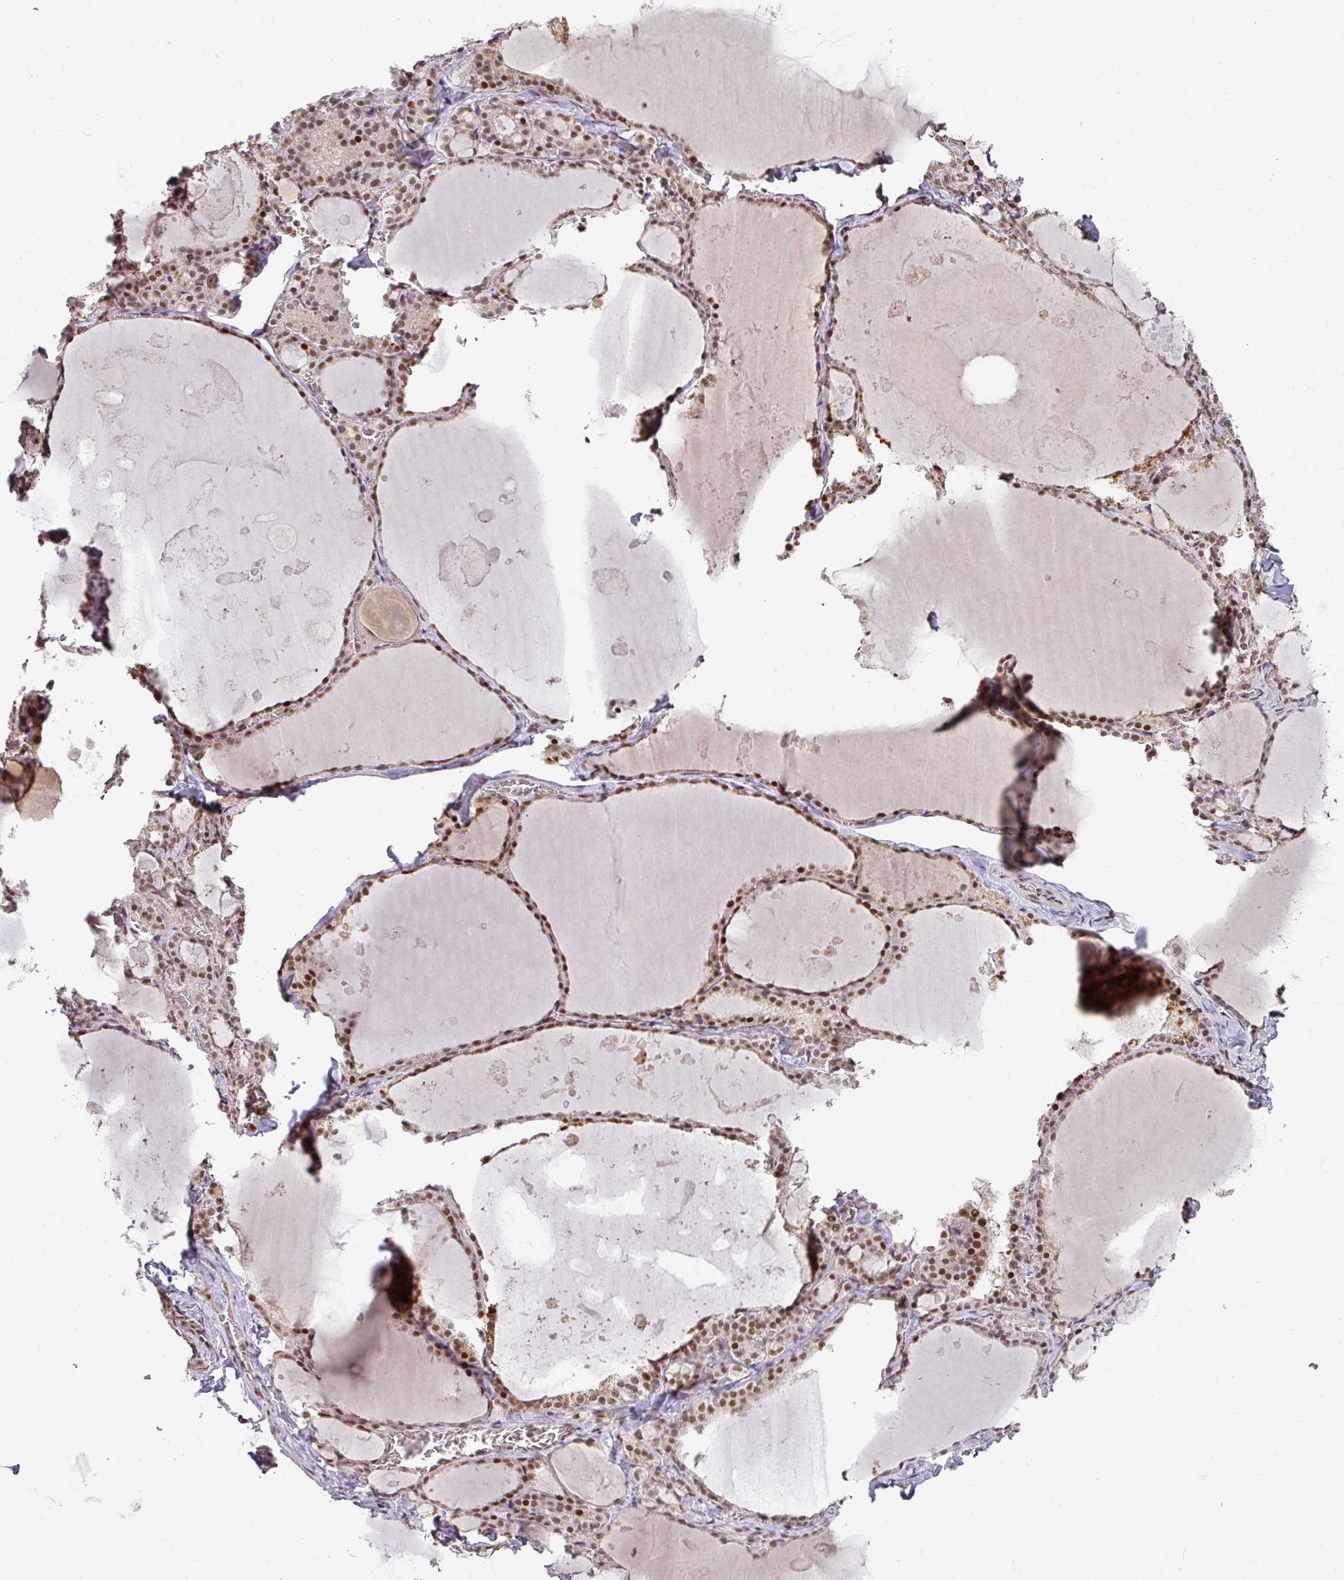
{"staining": {"intensity": "moderate", "quantity": ">75%", "location": "nuclear"}, "tissue": "thyroid gland", "cell_type": "Glandular cells", "image_type": "normal", "snomed": [{"axis": "morphology", "description": "Normal tissue, NOS"}, {"axis": "topography", "description": "Thyroid gland"}], "caption": "Immunohistochemistry (IHC) micrograph of benign thyroid gland: human thyroid gland stained using immunohistochemistry (IHC) displays medium levels of moderate protein expression localized specifically in the nuclear of glandular cells, appearing as a nuclear brown color.", "gene": "NEIL1", "patient": {"sex": "male", "age": 56}}